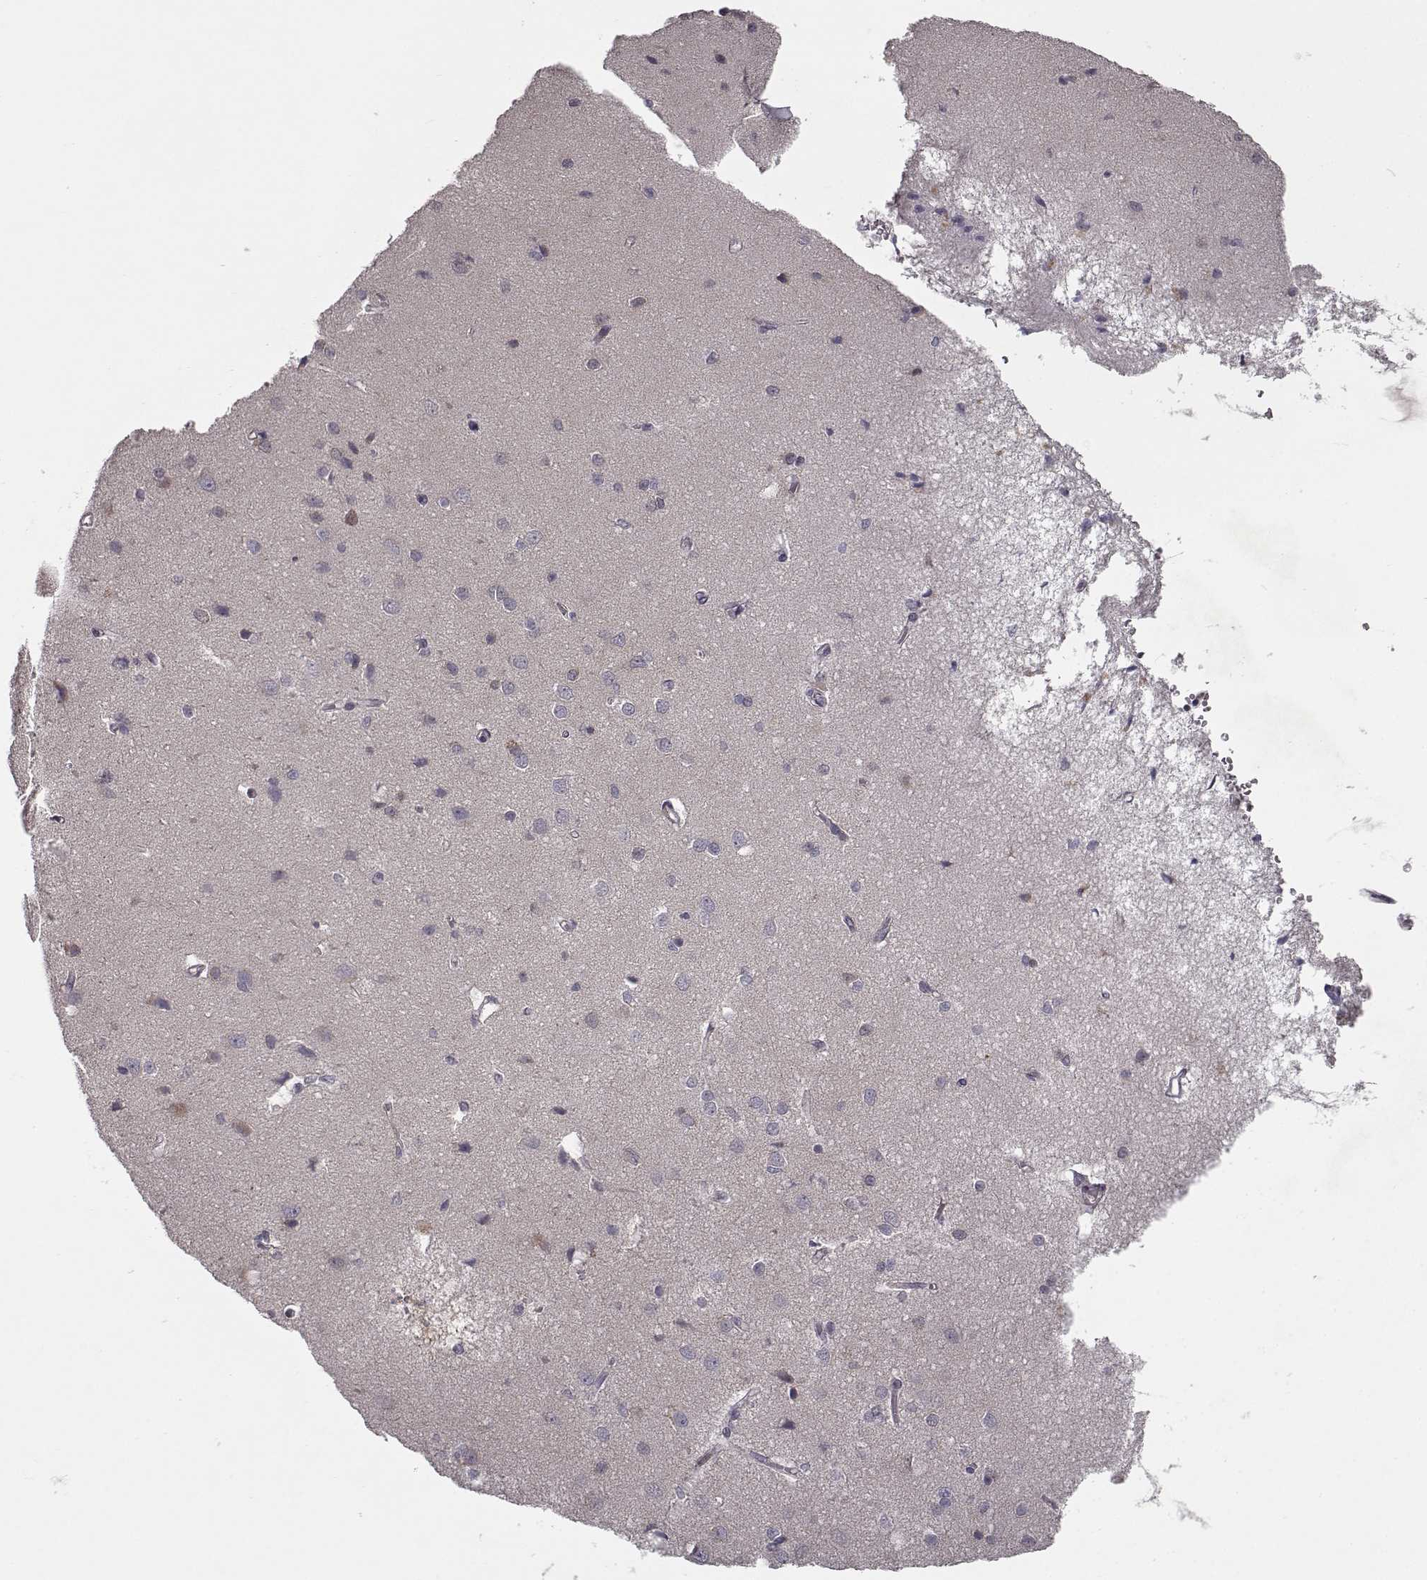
{"staining": {"intensity": "negative", "quantity": "none", "location": "none"}, "tissue": "cerebral cortex", "cell_type": "Endothelial cells", "image_type": "normal", "snomed": [{"axis": "morphology", "description": "Normal tissue, NOS"}, {"axis": "topography", "description": "Cerebral cortex"}], "caption": "DAB immunohistochemical staining of unremarkable cerebral cortex exhibits no significant staining in endothelial cells. (Brightfield microscopy of DAB (3,3'-diaminobenzidine) immunohistochemistry (IHC) at high magnification).", "gene": "RANBP1", "patient": {"sex": "male", "age": 37}}